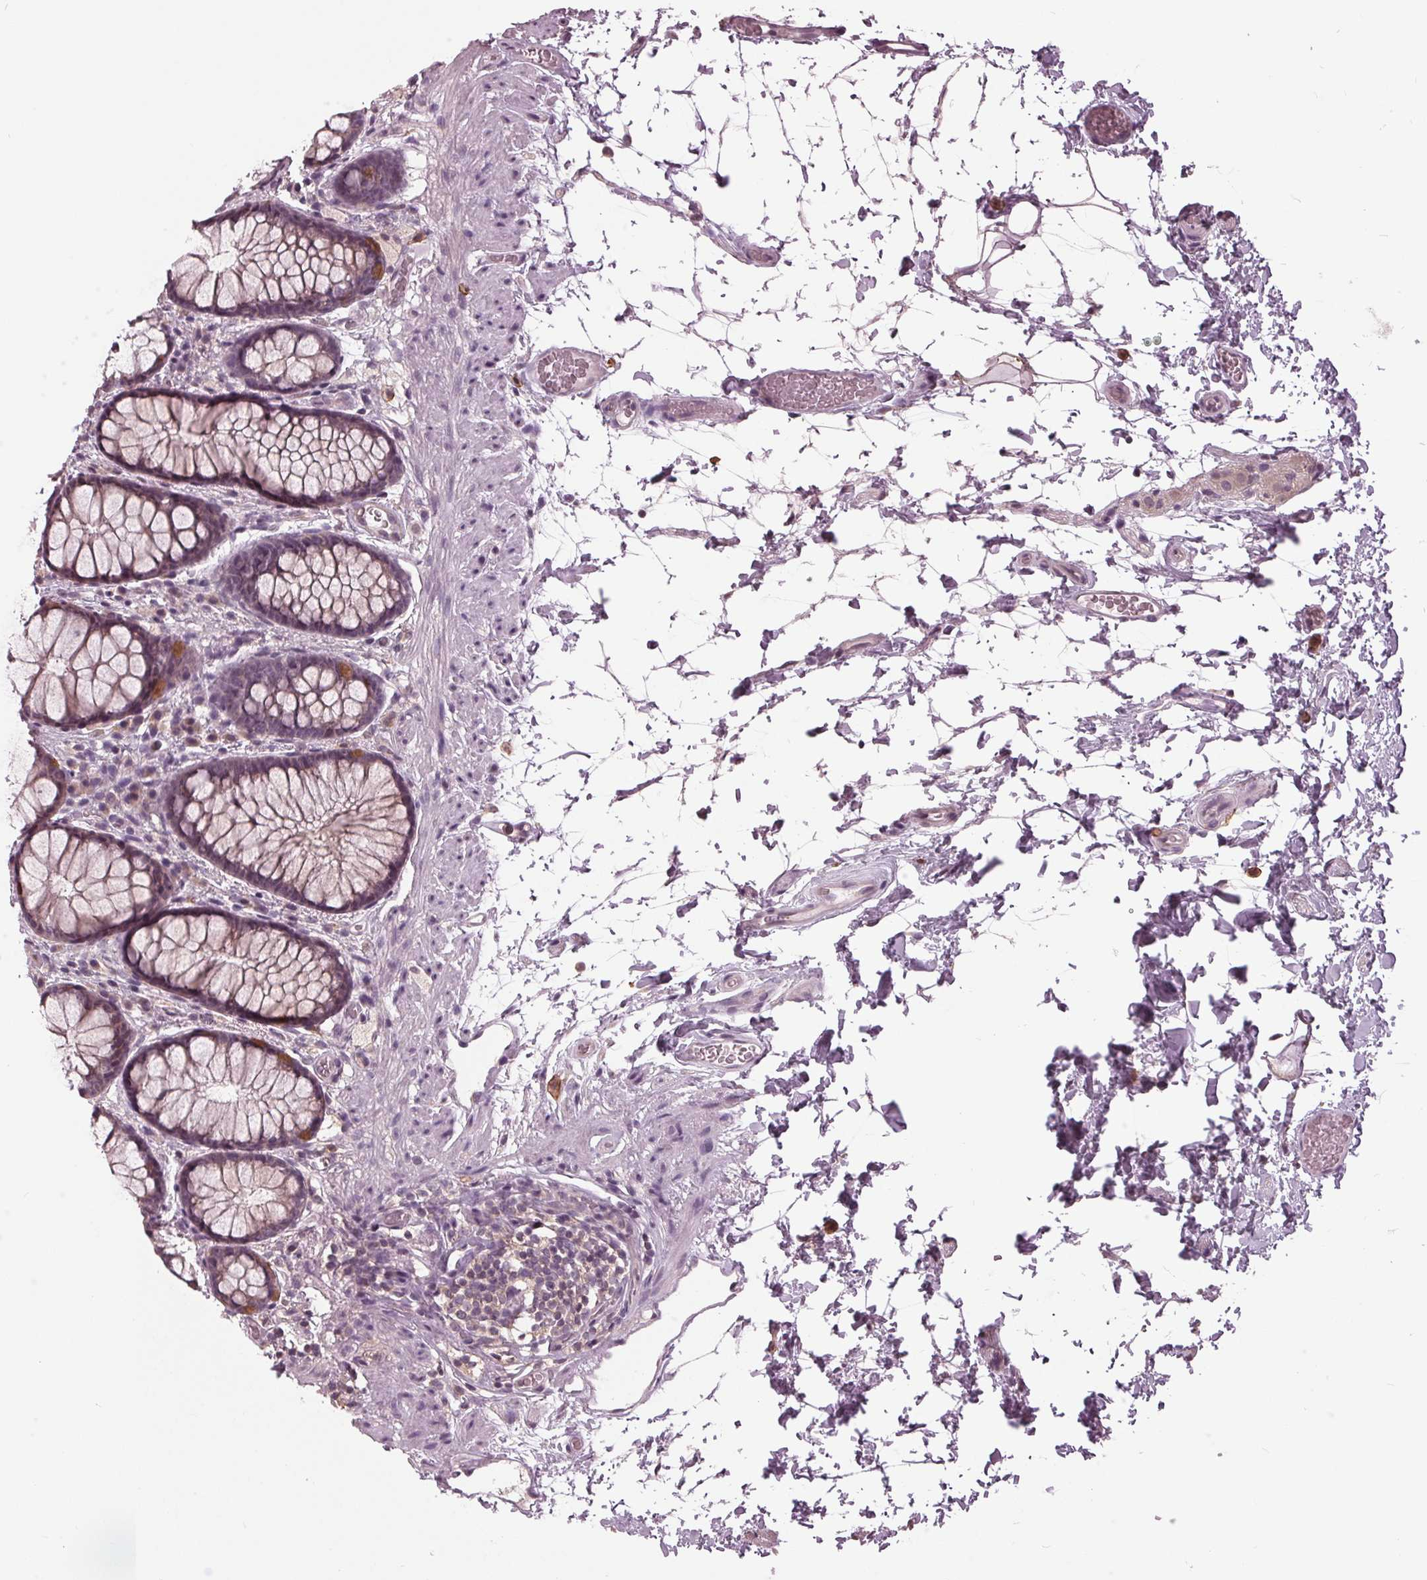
{"staining": {"intensity": "weak", "quantity": "<25%", "location": "cytoplasmic/membranous"}, "tissue": "rectum", "cell_type": "Glandular cells", "image_type": "normal", "snomed": [{"axis": "morphology", "description": "Normal tissue, NOS"}, {"axis": "topography", "description": "Rectum"}], "caption": "Glandular cells show no significant expression in unremarkable rectum.", "gene": "SIGLEC6", "patient": {"sex": "female", "age": 62}}